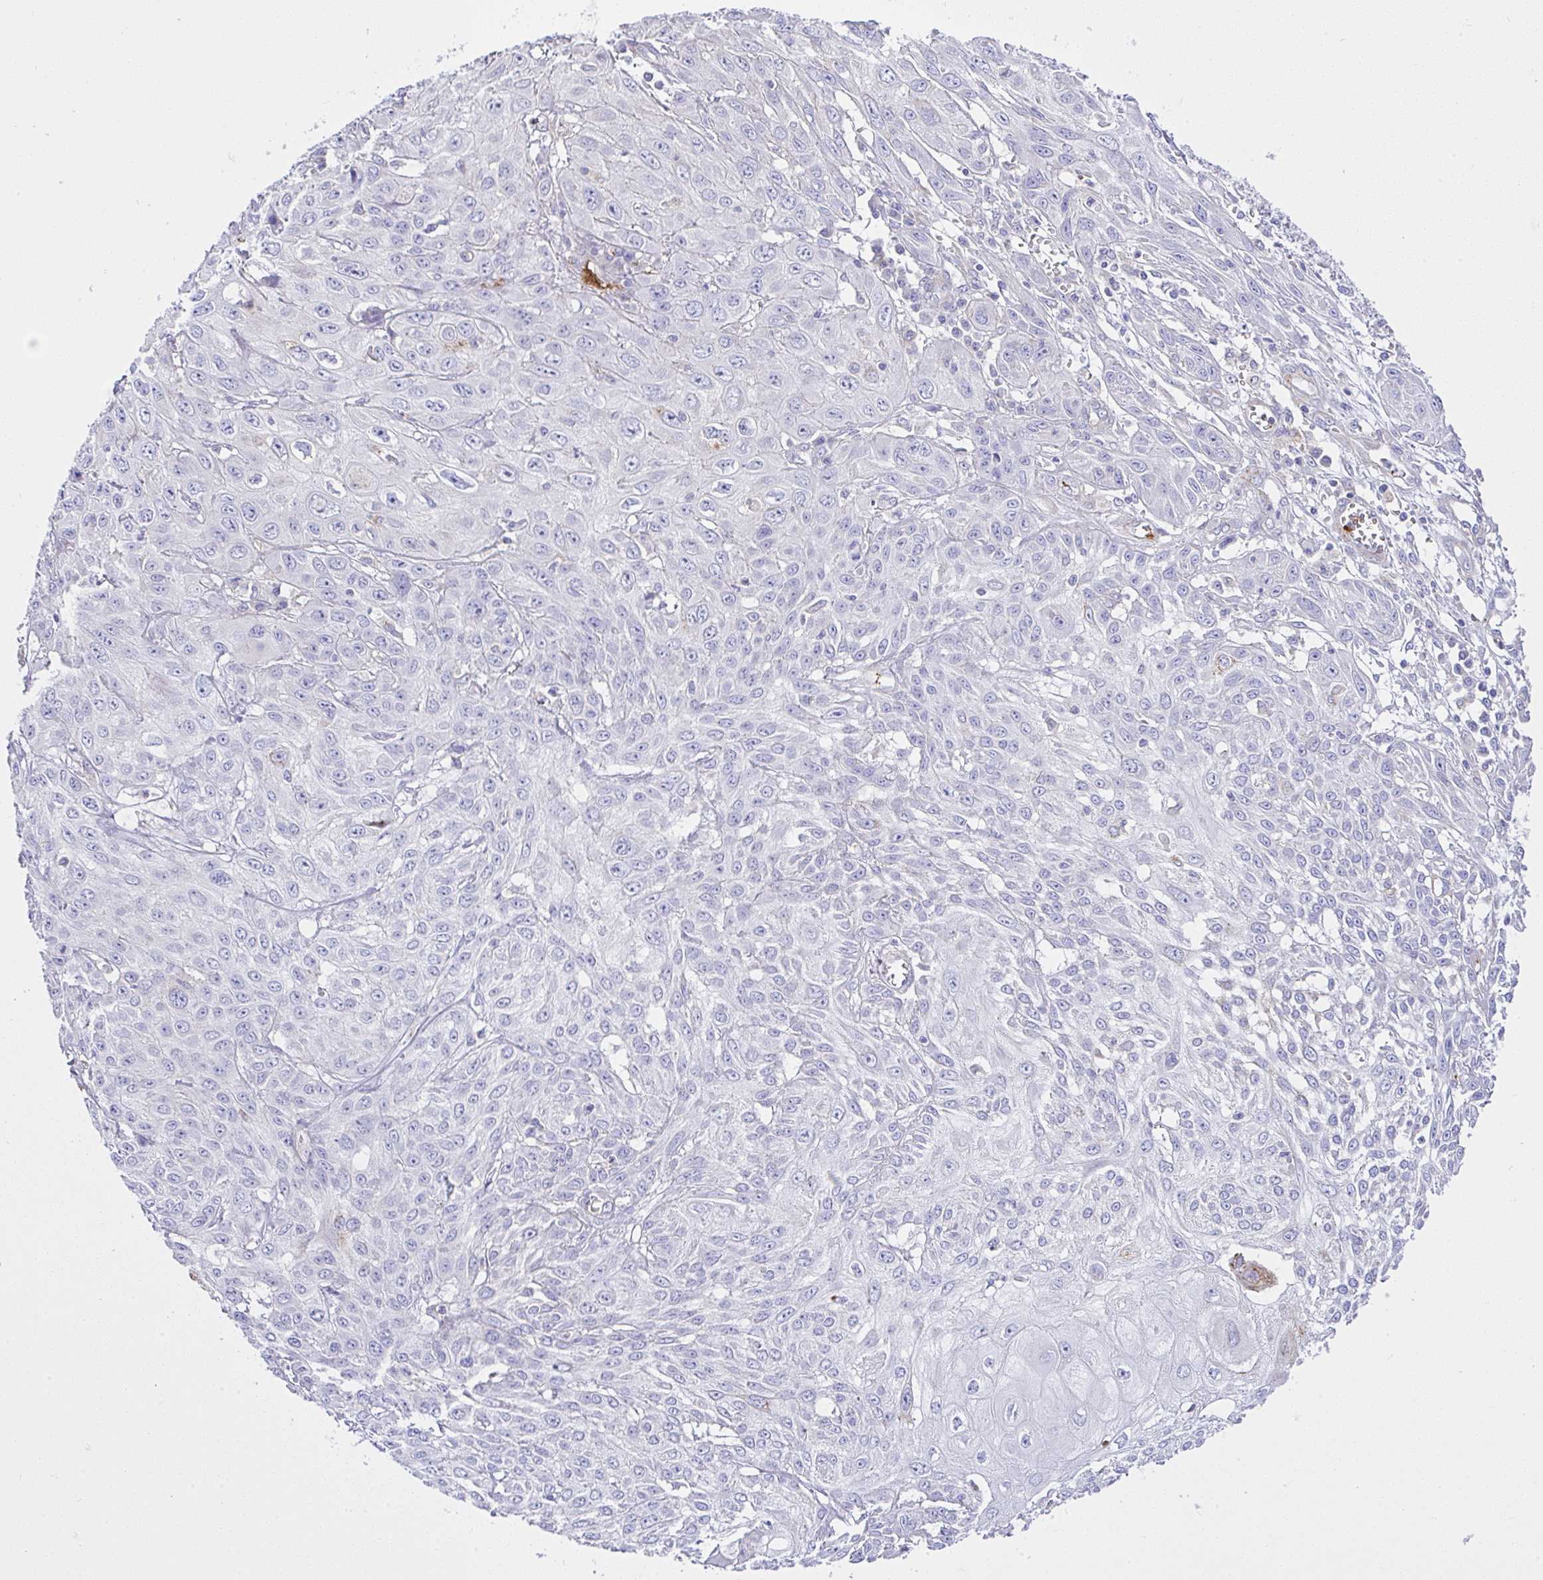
{"staining": {"intensity": "negative", "quantity": "none", "location": "none"}, "tissue": "skin cancer", "cell_type": "Tumor cells", "image_type": "cancer", "snomed": [{"axis": "morphology", "description": "Squamous cell carcinoma, NOS"}, {"axis": "topography", "description": "Skin"}, {"axis": "topography", "description": "Vulva"}], "caption": "IHC image of neoplastic tissue: human skin cancer stained with DAB demonstrates no significant protein positivity in tumor cells. The staining was performed using DAB to visualize the protein expression in brown, while the nuclei were stained in blue with hematoxylin (Magnification: 20x).", "gene": "CCDC142", "patient": {"sex": "female", "age": 71}}